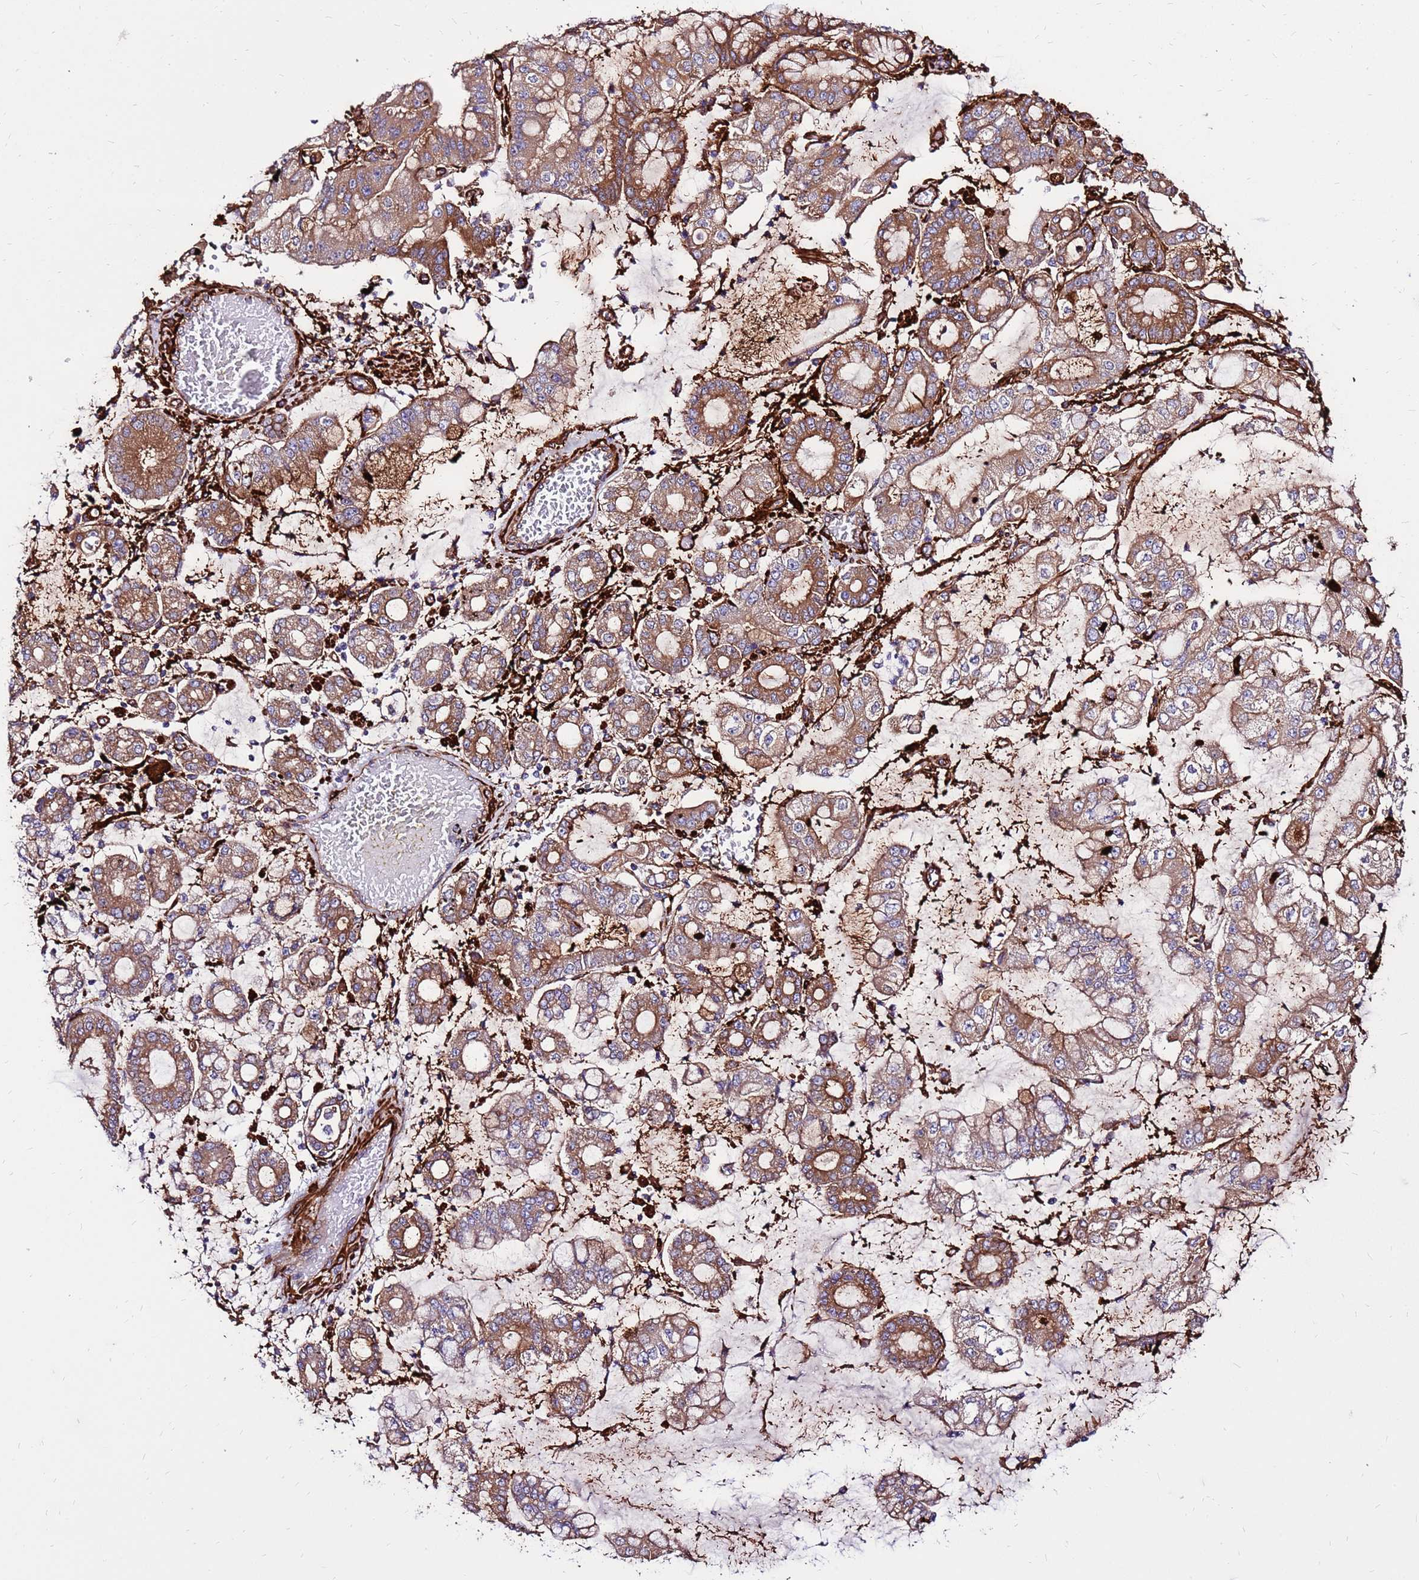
{"staining": {"intensity": "moderate", "quantity": ">75%", "location": "cytoplasmic/membranous"}, "tissue": "stomach cancer", "cell_type": "Tumor cells", "image_type": "cancer", "snomed": [{"axis": "morphology", "description": "Adenocarcinoma, NOS"}, {"axis": "topography", "description": "Stomach"}], "caption": "Brown immunohistochemical staining in stomach cancer (adenocarcinoma) reveals moderate cytoplasmic/membranous staining in about >75% of tumor cells.", "gene": "EI24", "patient": {"sex": "male", "age": 76}}